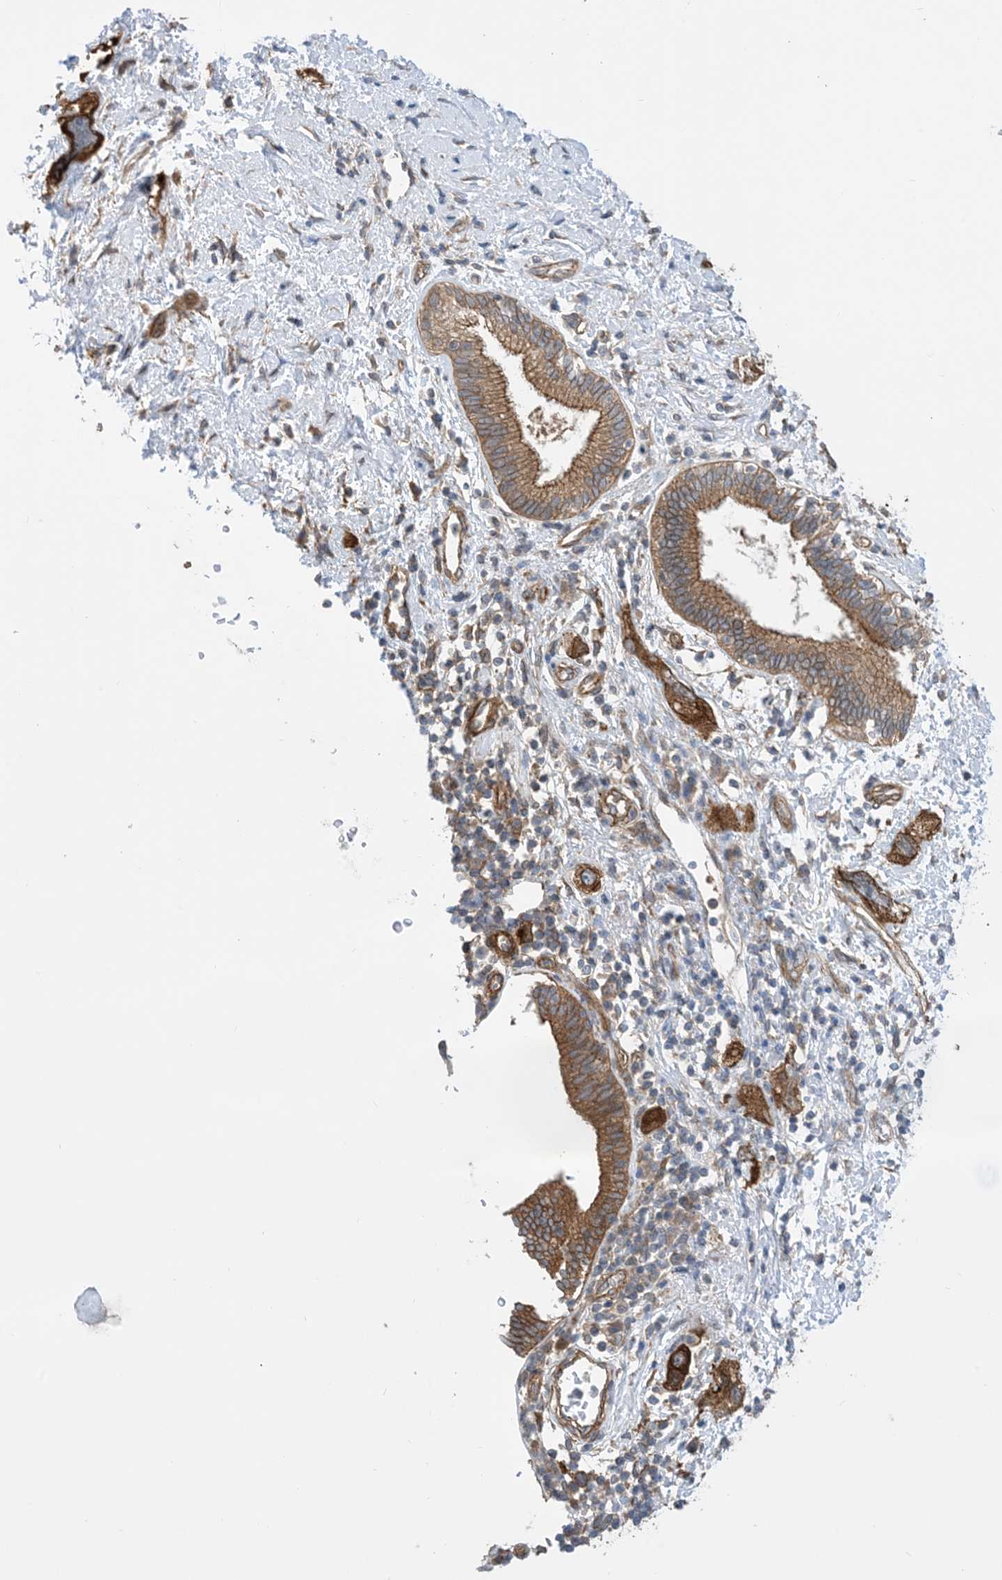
{"staining": {"intensity": "strong", "quantity": ">75%", "location": "cytoplasmic/membranous"}, "tissue": "pancreatic cancer", "cell_type": "Tumor cells", "image_type": "cancer", "snomed": [{"axis": "morphology", "description": "Adenocarcinoma, NOS"}, {"axis": "topography", "description": "Pancreas"}], "caption": "Immunohistochemistry of human pancreatic cancer (adenocarcinoma) shows high levels of strong cytoplasmic/membranous expression in approximately >75% of tumor cells. (brown staining indicates protein expression, while blue staining denotes nuclei).", "gene": "EHBP1", "patient": {"sex": "female", "age": 73}}